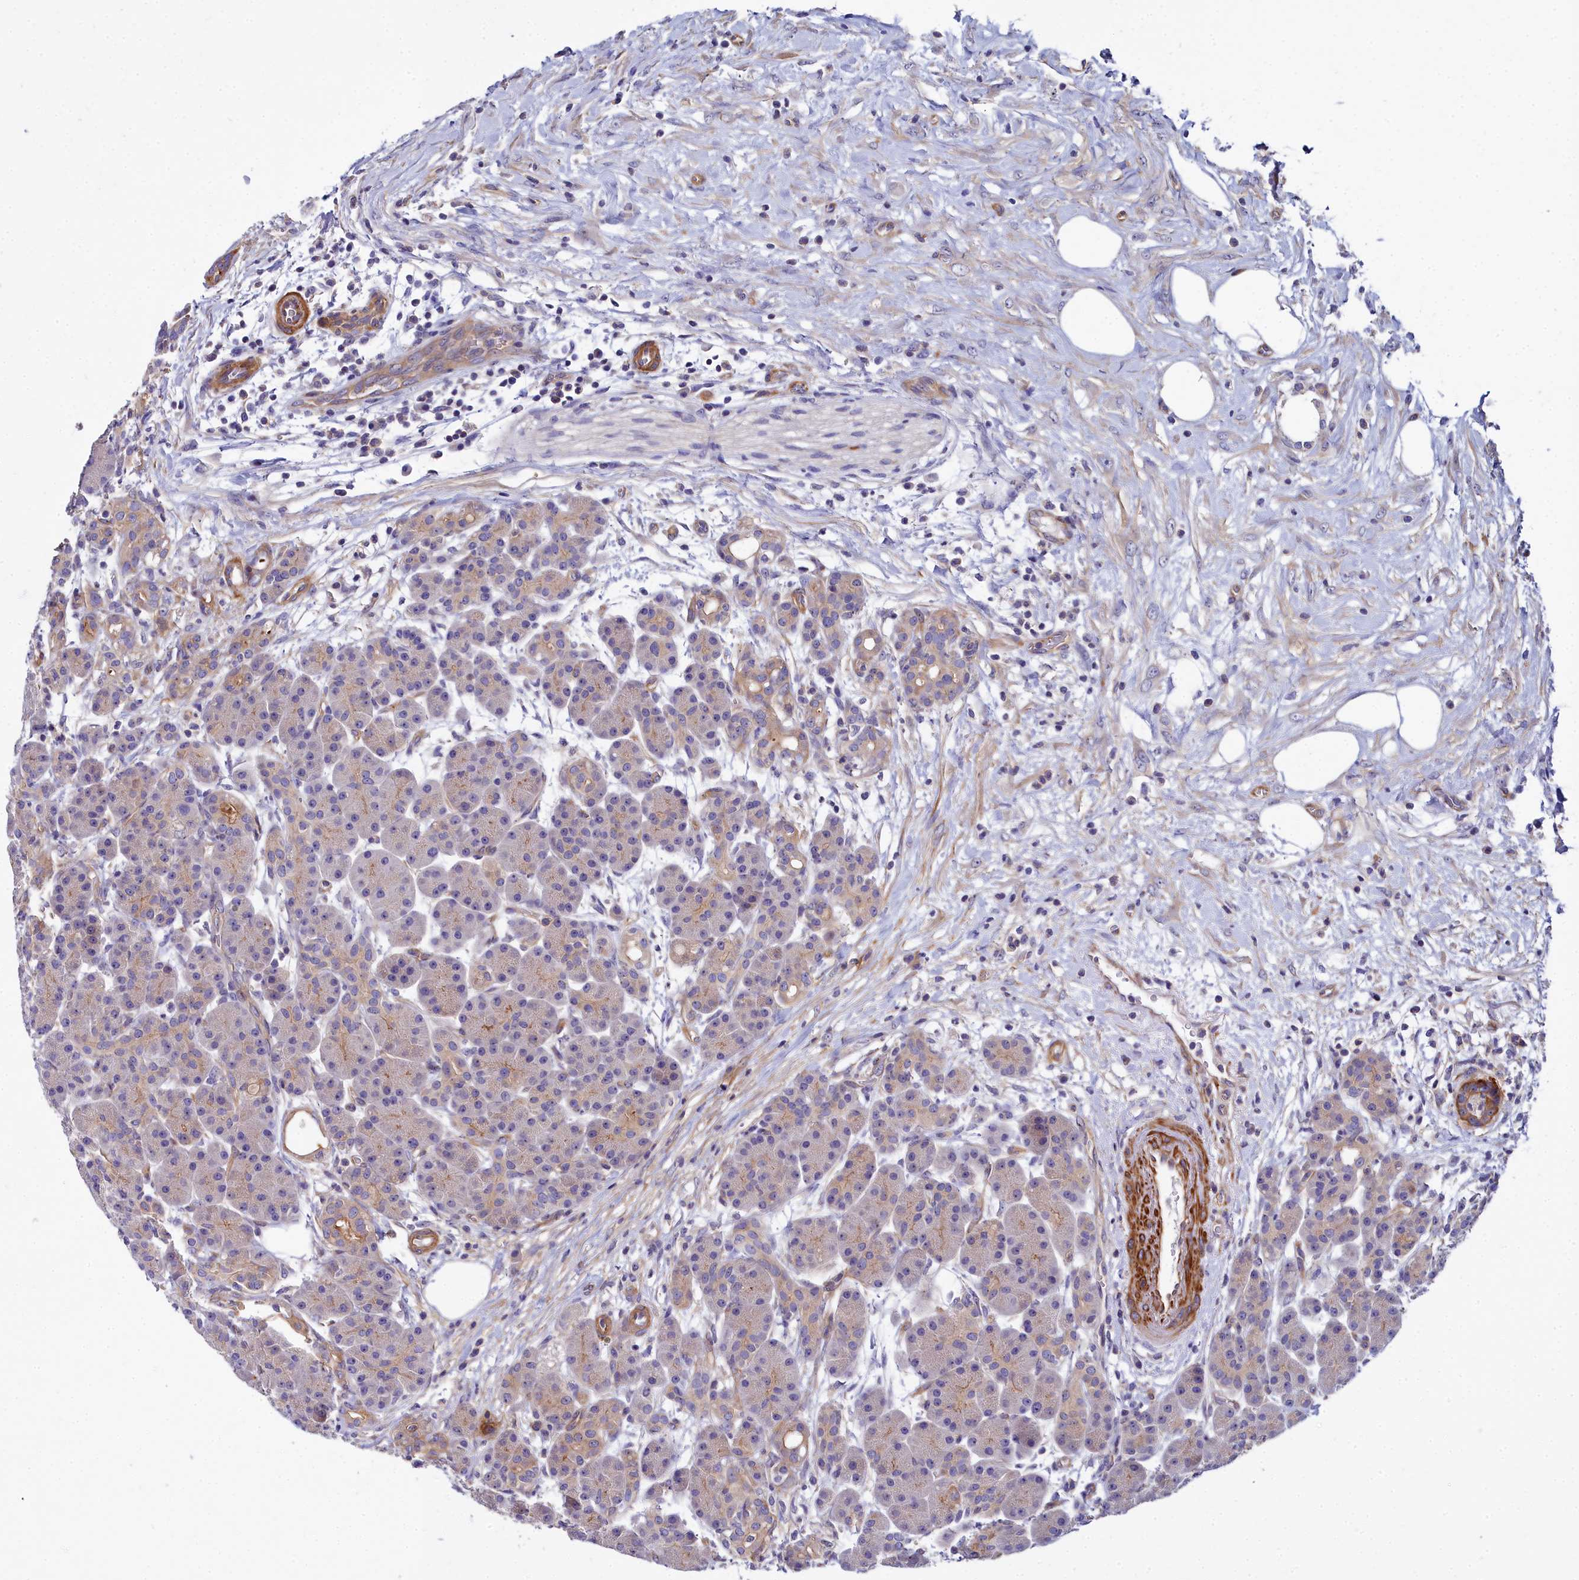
{"staining": {"intensity": "moderate", "quantity": "<25%", "location": "cytoplasmic/membranous"}, "tissue": "pancreas", "cell_type": "Exocrine glandular cells", "image_type": "normal", "snomed": [{"axis": "morphology", "description": "Normal tissue, NOS"}, {"axis": "topography", "description": "Pancreas"}], "caption": "Brown immunohistochemical staining in normal human pancreas exhibits moderate cytoplasmic/membranous staining in approximately <25% of exocrine glandular cells. (brown staining indicates protein expression, while blue staining denotes nuclei).", "gene": "FADS3", "patient": {"sex": "male", "age": 63}}